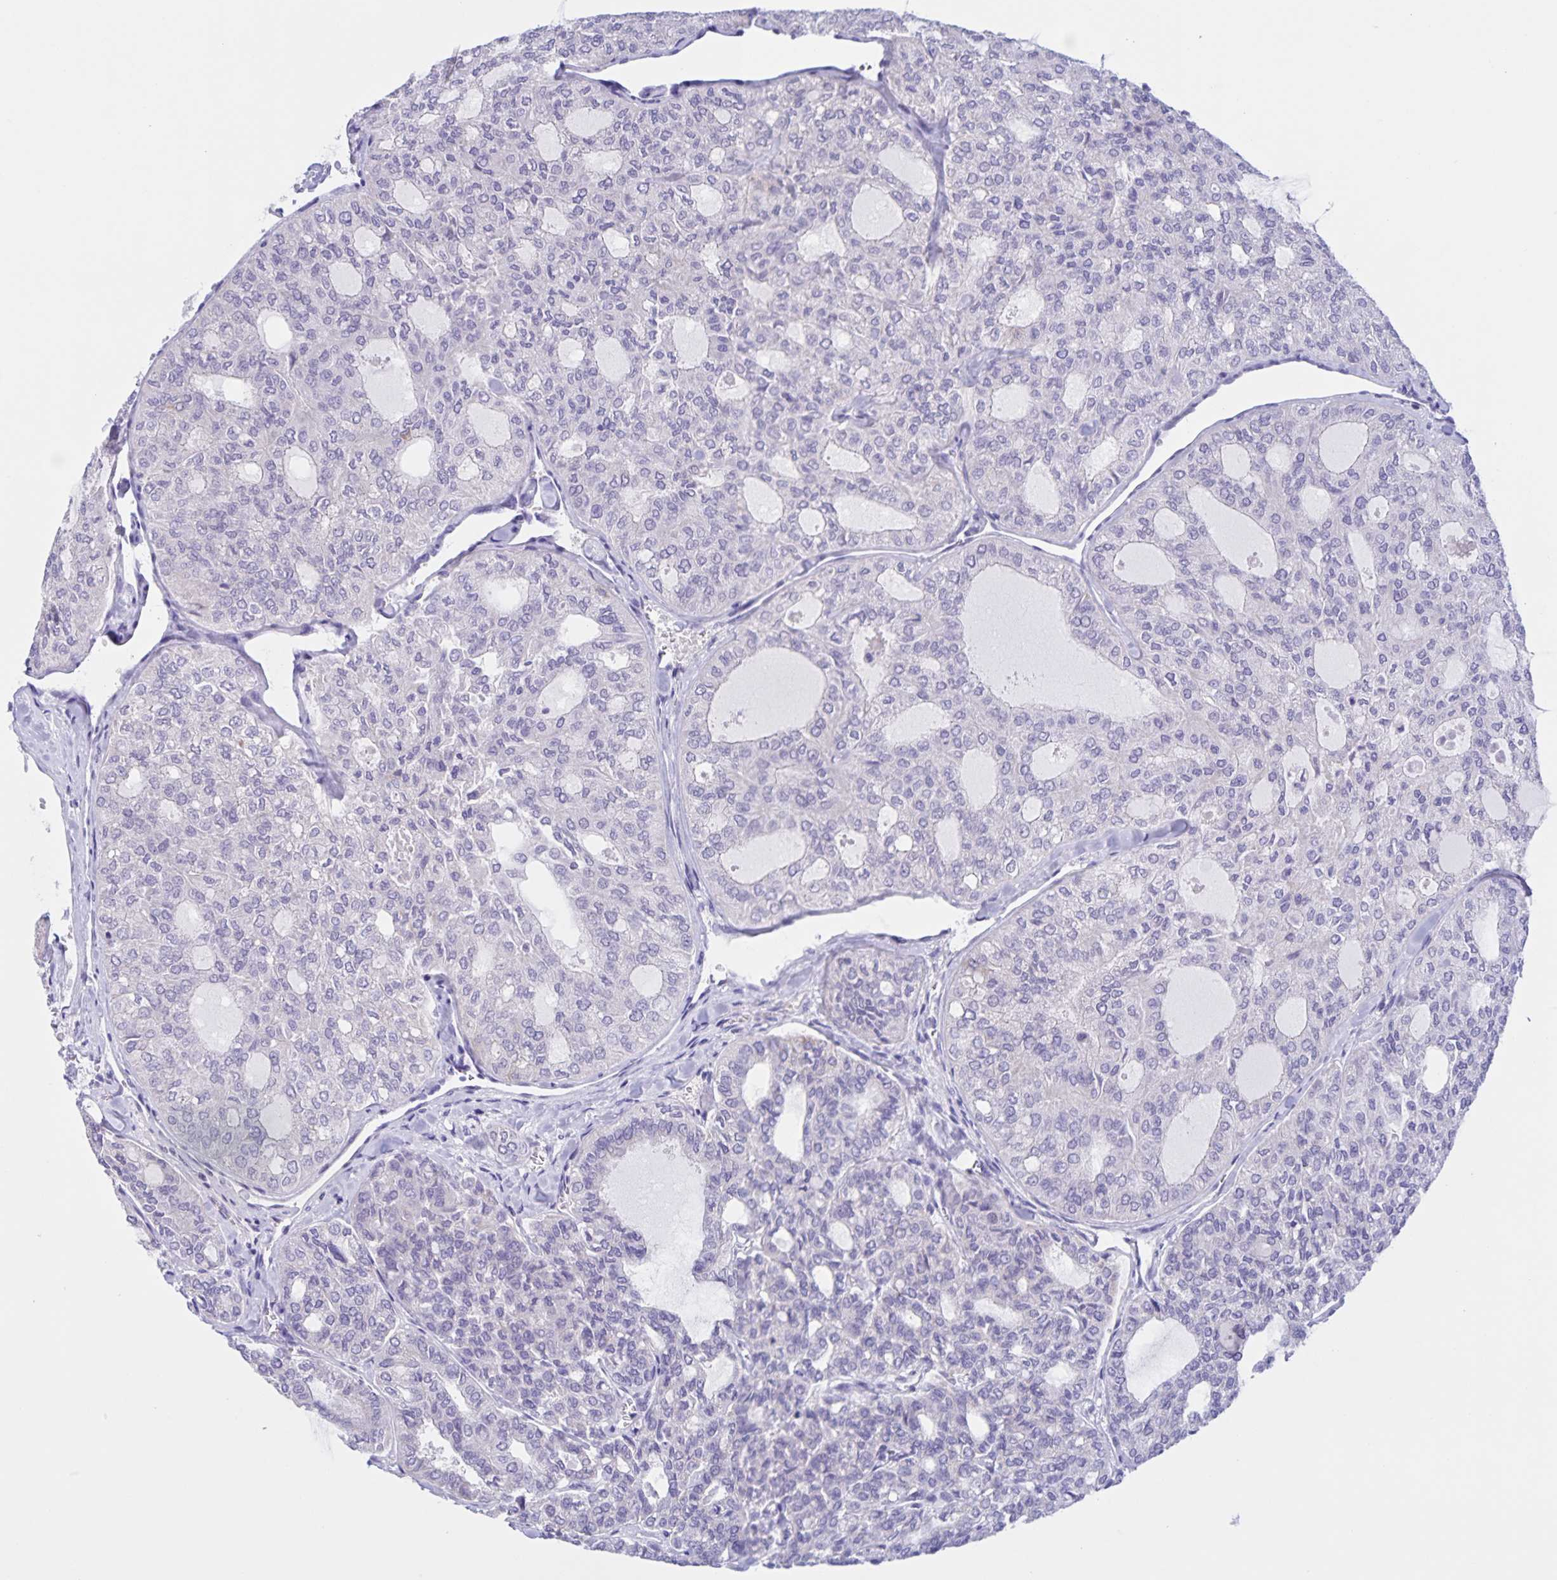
{"staining": {"intensity": "negative", "quantity": "none", "location": "none"}, "tissue": "thyroid cancer", "cell_type": "Tumor cells", "image_type": "cancer", "snomed": [{"axis": "morphology", "description": "Follicular adenoma carcinoma, NOS"}, {"axis": "topography", "description": "Thyroid gland"}], "caption": "Immunohistochemistry of human thyroid cancer displays no positivity in tumor cells.", "gene": "DMGDH", "patient": {"sex": "male", "age": 75}}